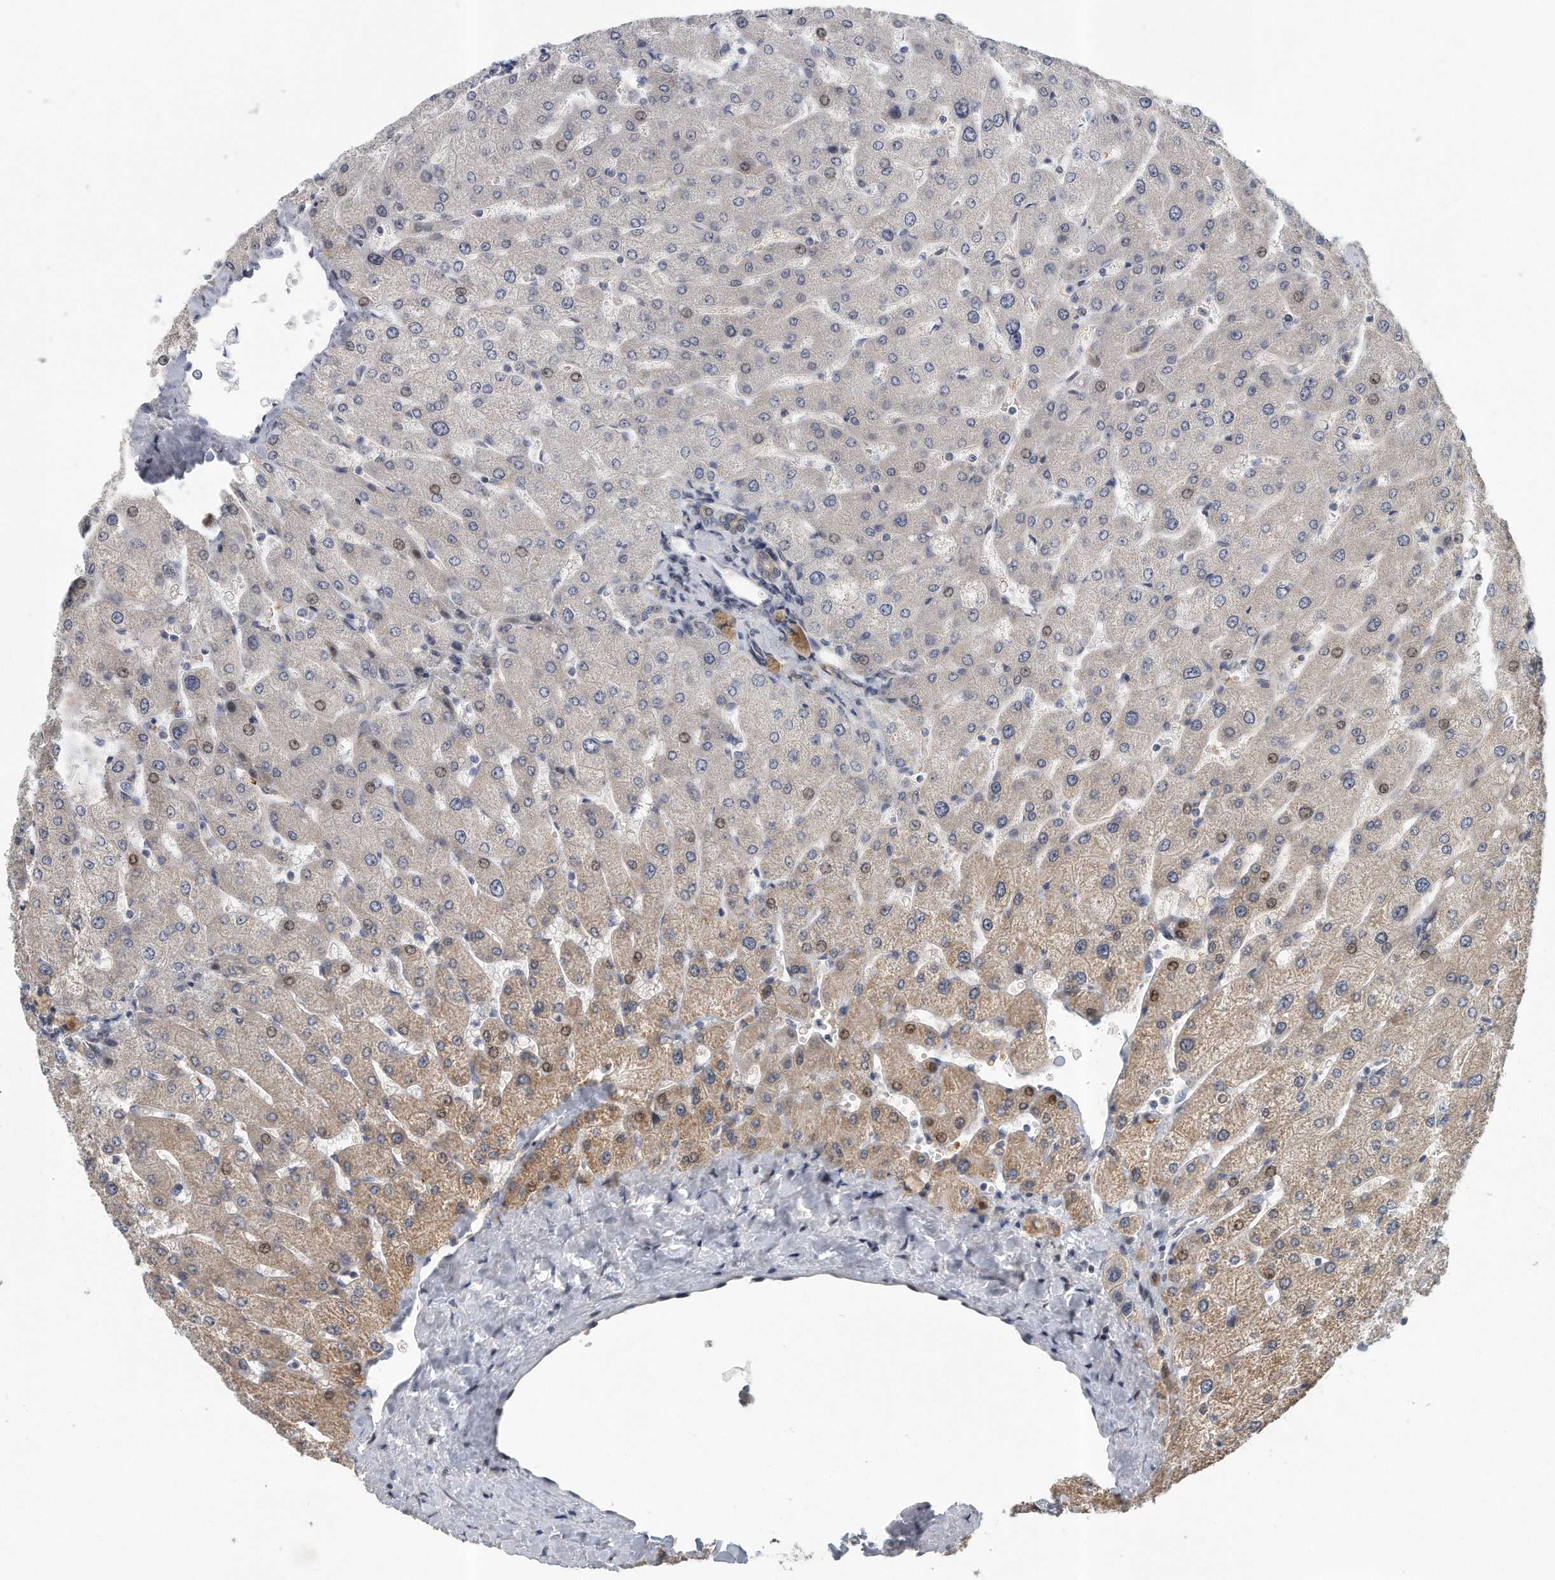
{"staining": {"intensity": "weak", "quantity": "25%-75%", "location": "cytoplasmic/membranous"}, "tissue": "liver", "cell_type": "Cholangiocytes", "image_type": "normal", "snomed": [{"axis": "morphology", "description": "Normal tissue, NOS"}, {"axis": "topography", "description": "Liver"}], "caption": "About 25%-75% of cholangiocytes in unremarkable liver reveal weak cytoplasmic/membranous protein staining as visualized by brown immunohistochemical staining.", "gene": "PCDH8", "patient": {"sex": "male", "age": 55}}